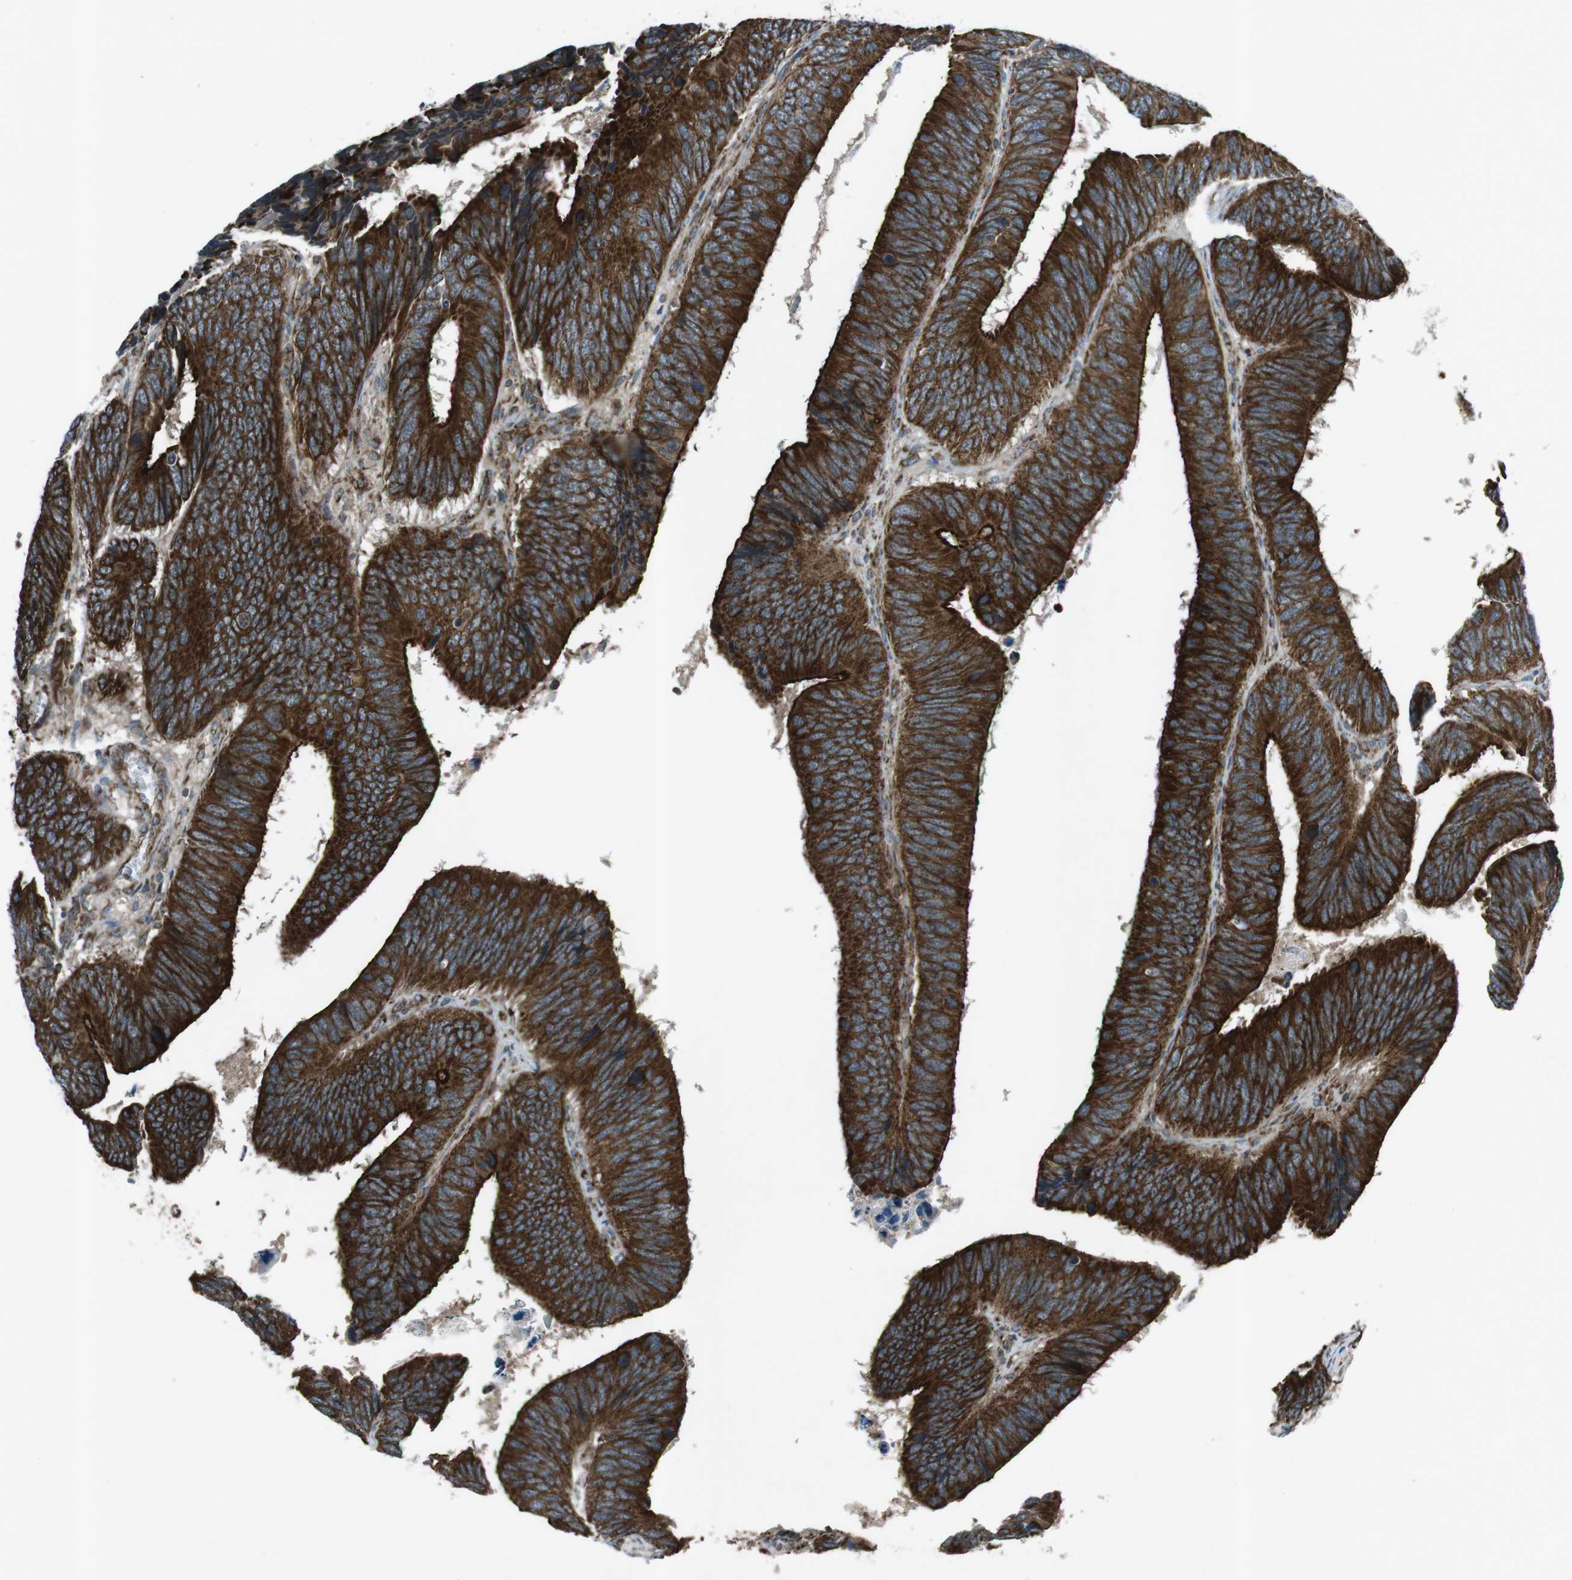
{"staining": {"intensity": "strong", "quantity": "25%-75%", "location": "cytoplasmic/membranous"}, "tissue": "colorectal cancer", "cell_type": "Tumor cells", "image_type": "cancer", "snomed": [{"axis": "morphology", "description": "Adenocarcinoma, NOS"}, {"axis": "topography", "description": "Colon"}], "caption": "Brown immunohistochemical staining in colorectal cancer exhibits strong cytoplasmic/membranous positivity in about 25%-75% of tumor cells.", "gene": "SLC41A1", "patient": {"sex": "male", "age": 72}}